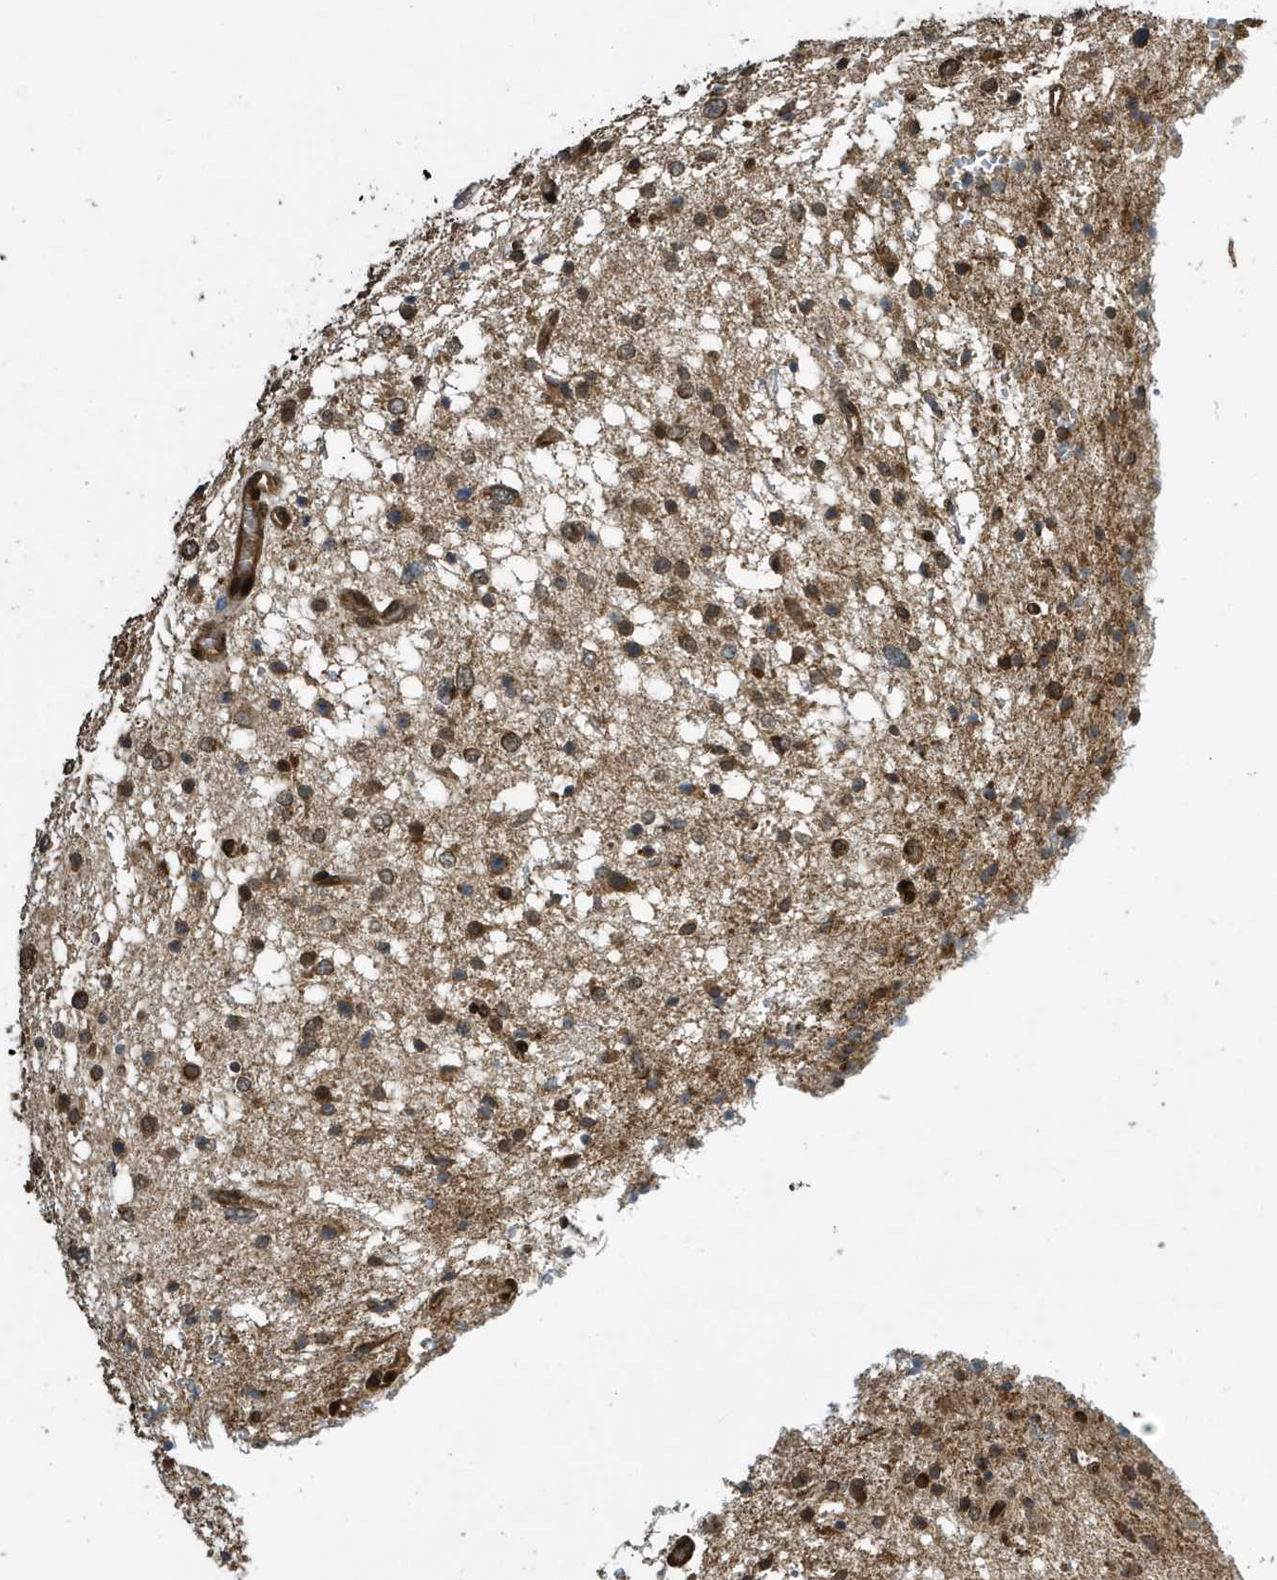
{"staining": {"intensity": "moderate", "quantity": ">75%", "location": "cytoplasmic/membranous"}, "tissue": "glioma", "cell_type": "Tumor cells", "image_type": "cancer", "snomed": [{"axis": "morphology", "description": "Glioma, malignant, Low grade"}, {"axis": "topography", "description": "Brain"}], "caption": "Brown immunohistochemical staining in glioma reveals moderate cytoplasmic/membranous staining in about >75% of tumor cells.", "gene": "DUSP18", "patient": {"sex": "female", "age": 37}}